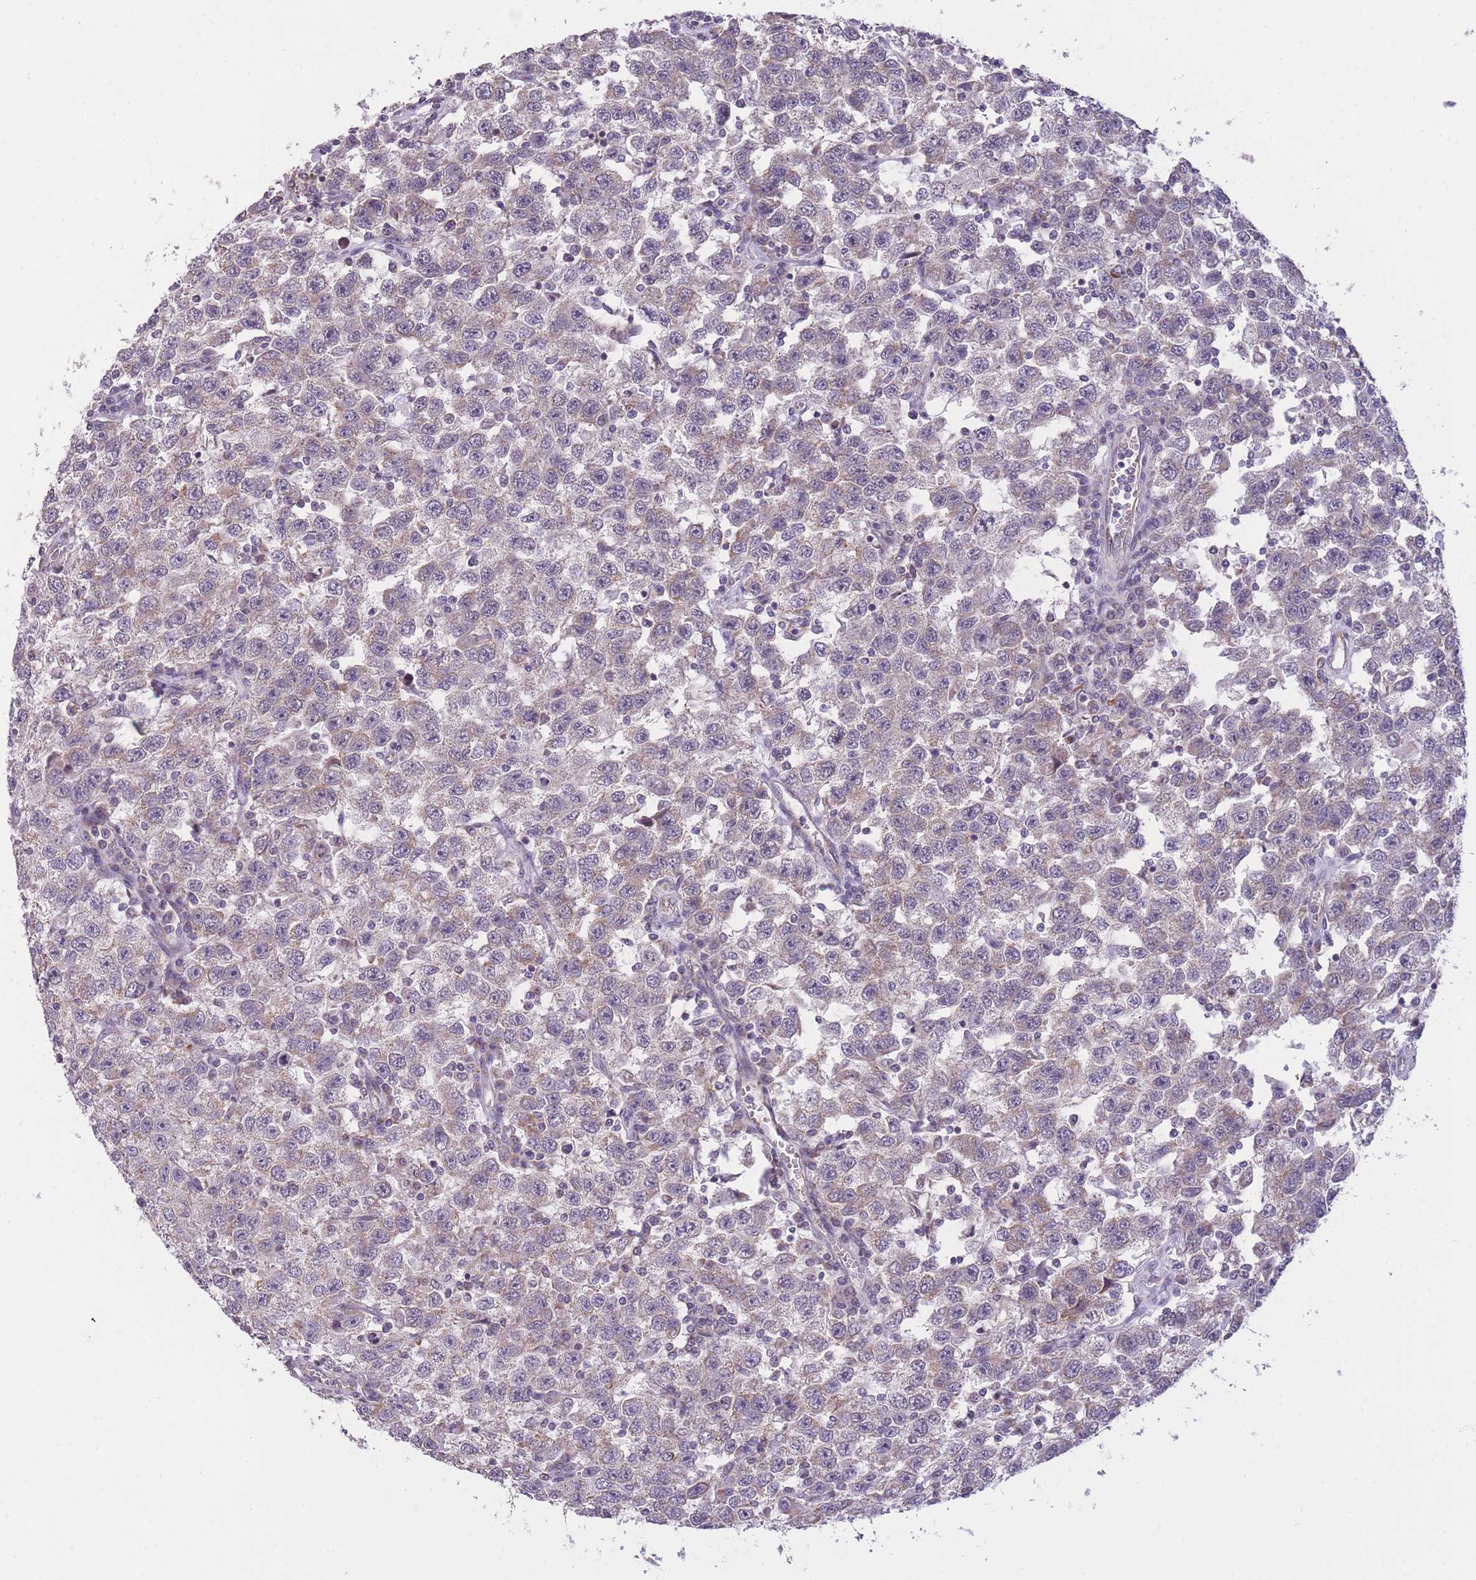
{"staining": {"intensity": "weak", "quantity": "<25%", "location": "cytoplasmic/membranous"}, "tissue": "testis cancer", "cell_type": "Tumor cells", "image_type": "cancer", "snomed": [{"axis": "morphology", "description": "Seminoma, NOS"}, {"axis": "topography", "description": "Testis"}], "caption": "Immunohistochemistry (IHC) of seminoma (testis) demonstrates no staining in tumor cells.", "gene": "MRPS18C", "patient": {"sex": "male", "age": 41}}